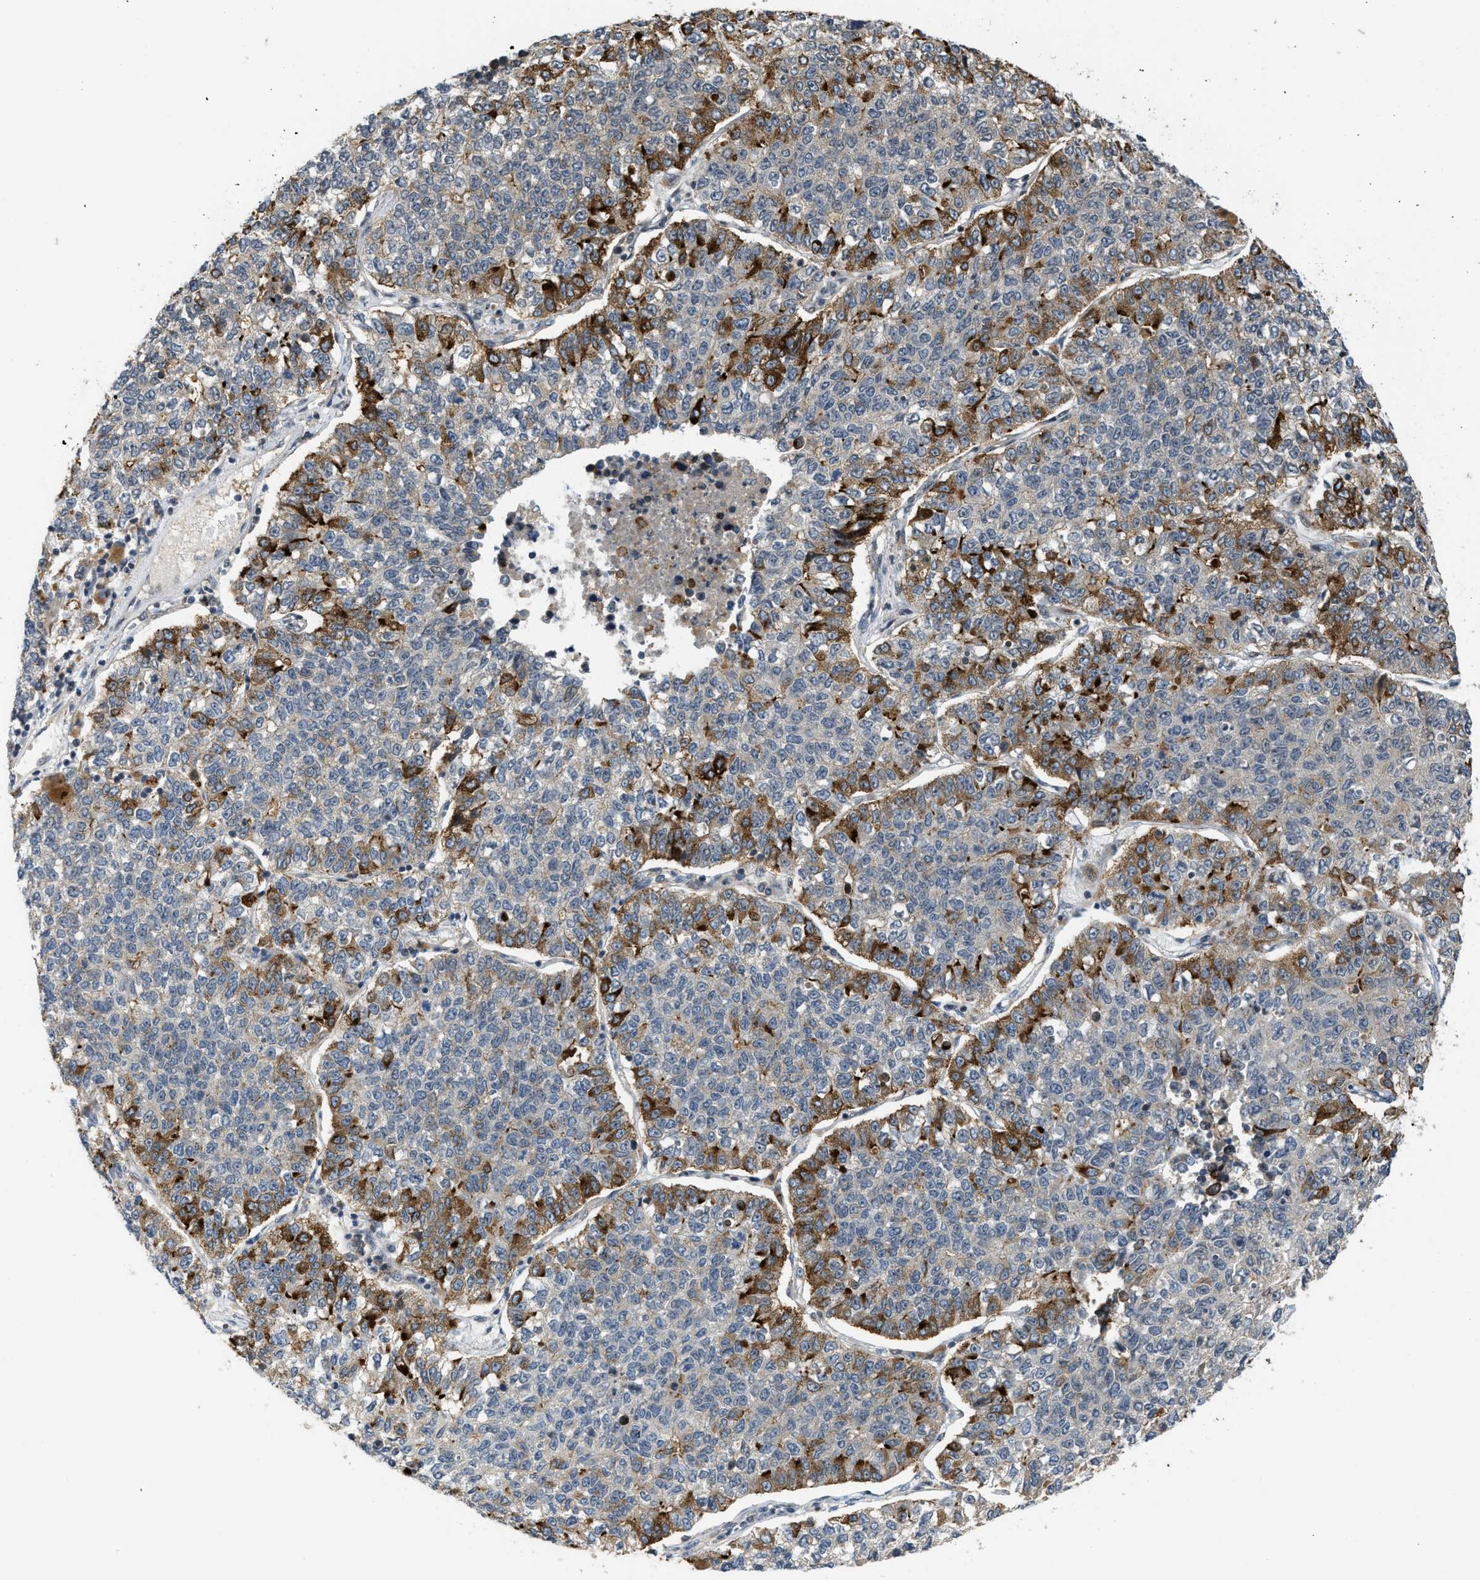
{"staining": {"intensity": "moderate", "quantity": "<25%", "location": "cytoplasmic/membranous"}, "tissue": "lung cancer", "cell_type": "Tumor cells", "image_type": "cancer", "snomed": [{"axis": "morphology", "description": "Adenocarcinoma, NOS"}, {"axis": "topography", "description": "Lung"}], "caption": "Tumor cells demonstrate low levels of moderate cytoplasmic/membranous expression in about <25% of cells in lung cancer.", "gene": "DNAJC28", "patient": {"sex": "male", "age": 49}}